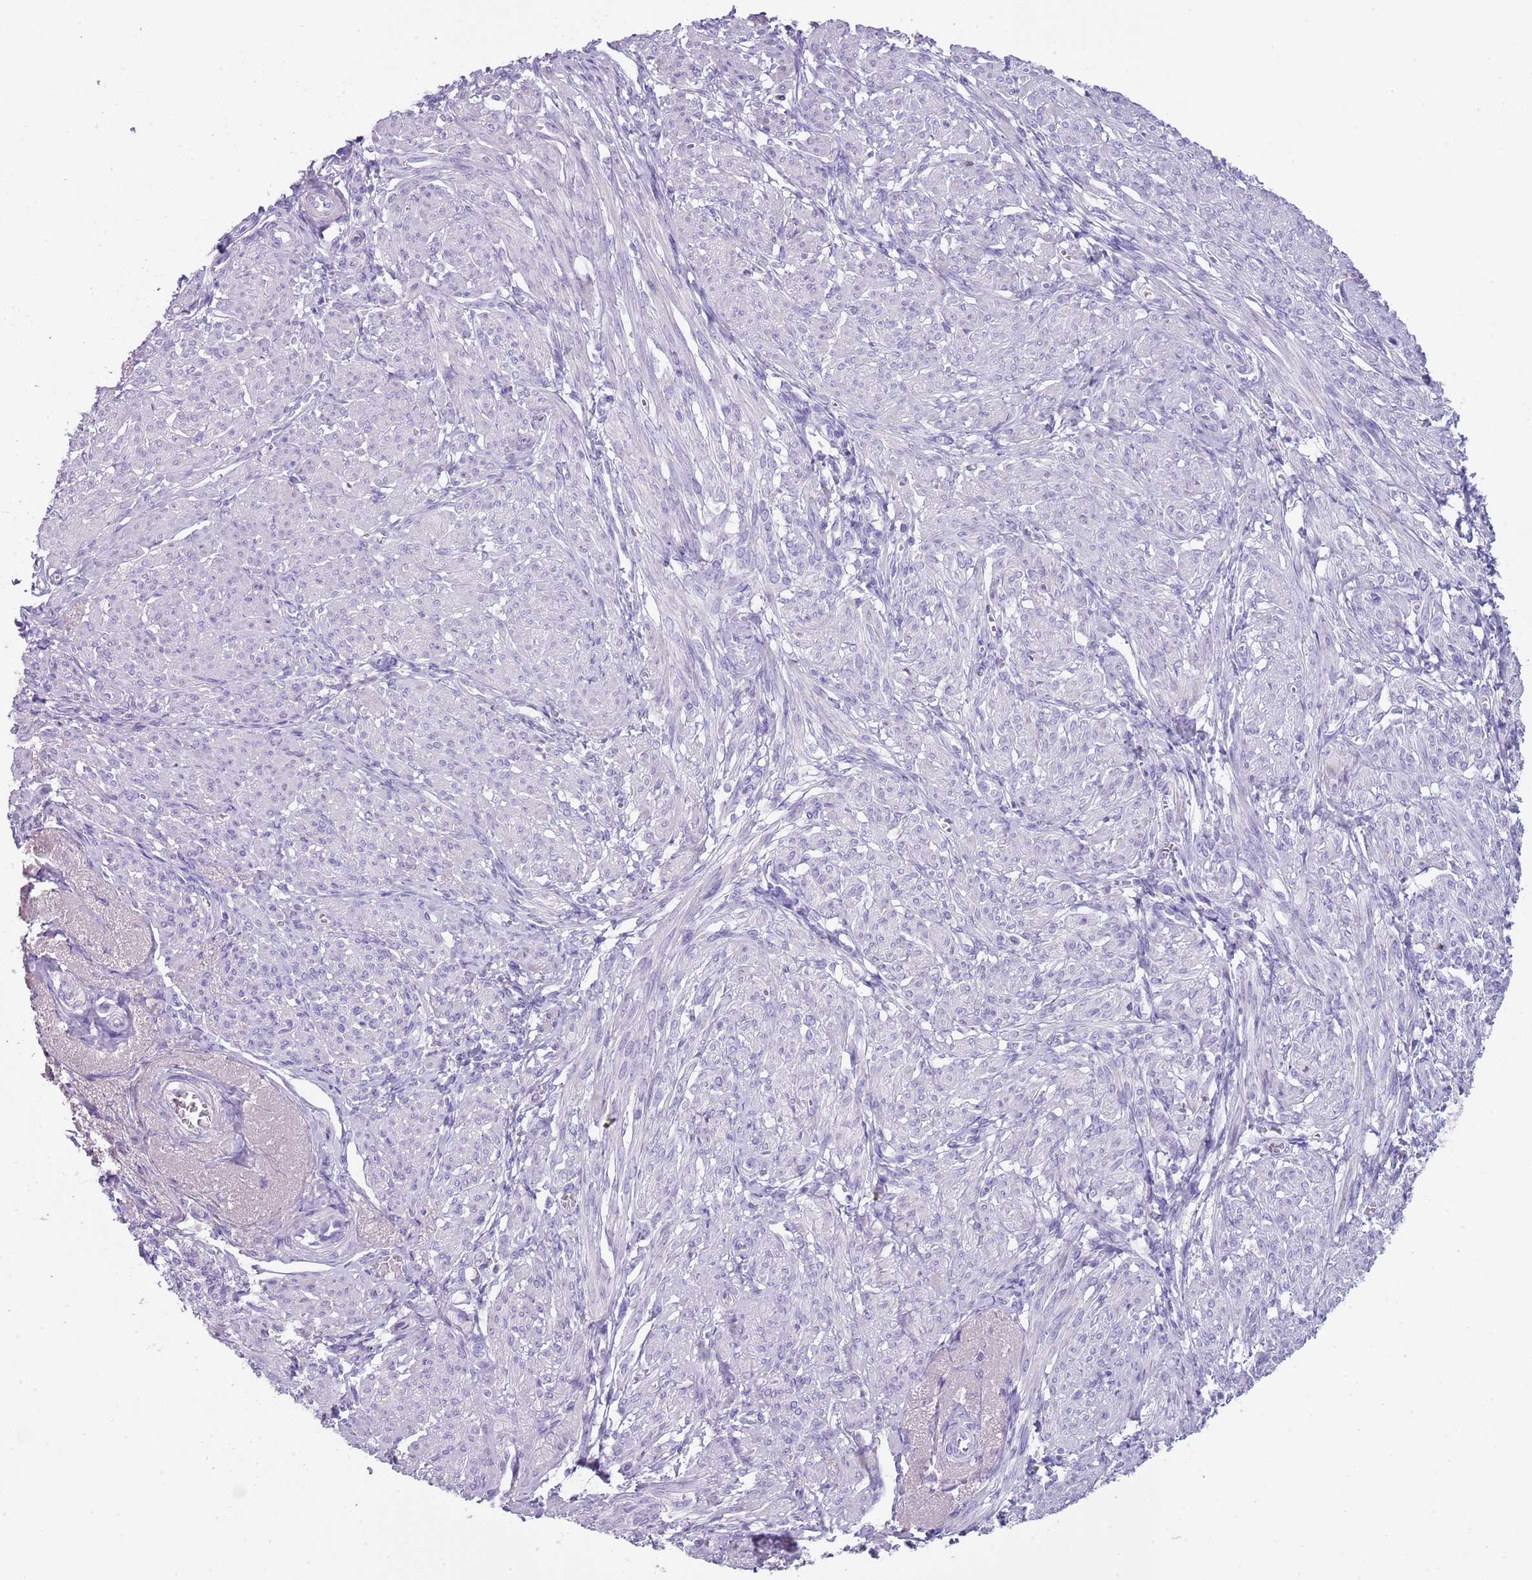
{"staining": {"intensity": "negative", "quantity": "none", "location": "none"}, "tissue": "smooth muscle", "cell_type": "Smooth muscle cells", "image_type": "normal", "snomed": [{"axis": "morphology", "description": "Normal tissue, NOS"}, {"axis": "topography", "description": "Smooth muscle"}], "caption": "Smooth muscle cells are negative for protein expression in benign human smooth muscle.", "gene": "ENSG00000271254", "patient": {"sex": "female", "age": 39}}